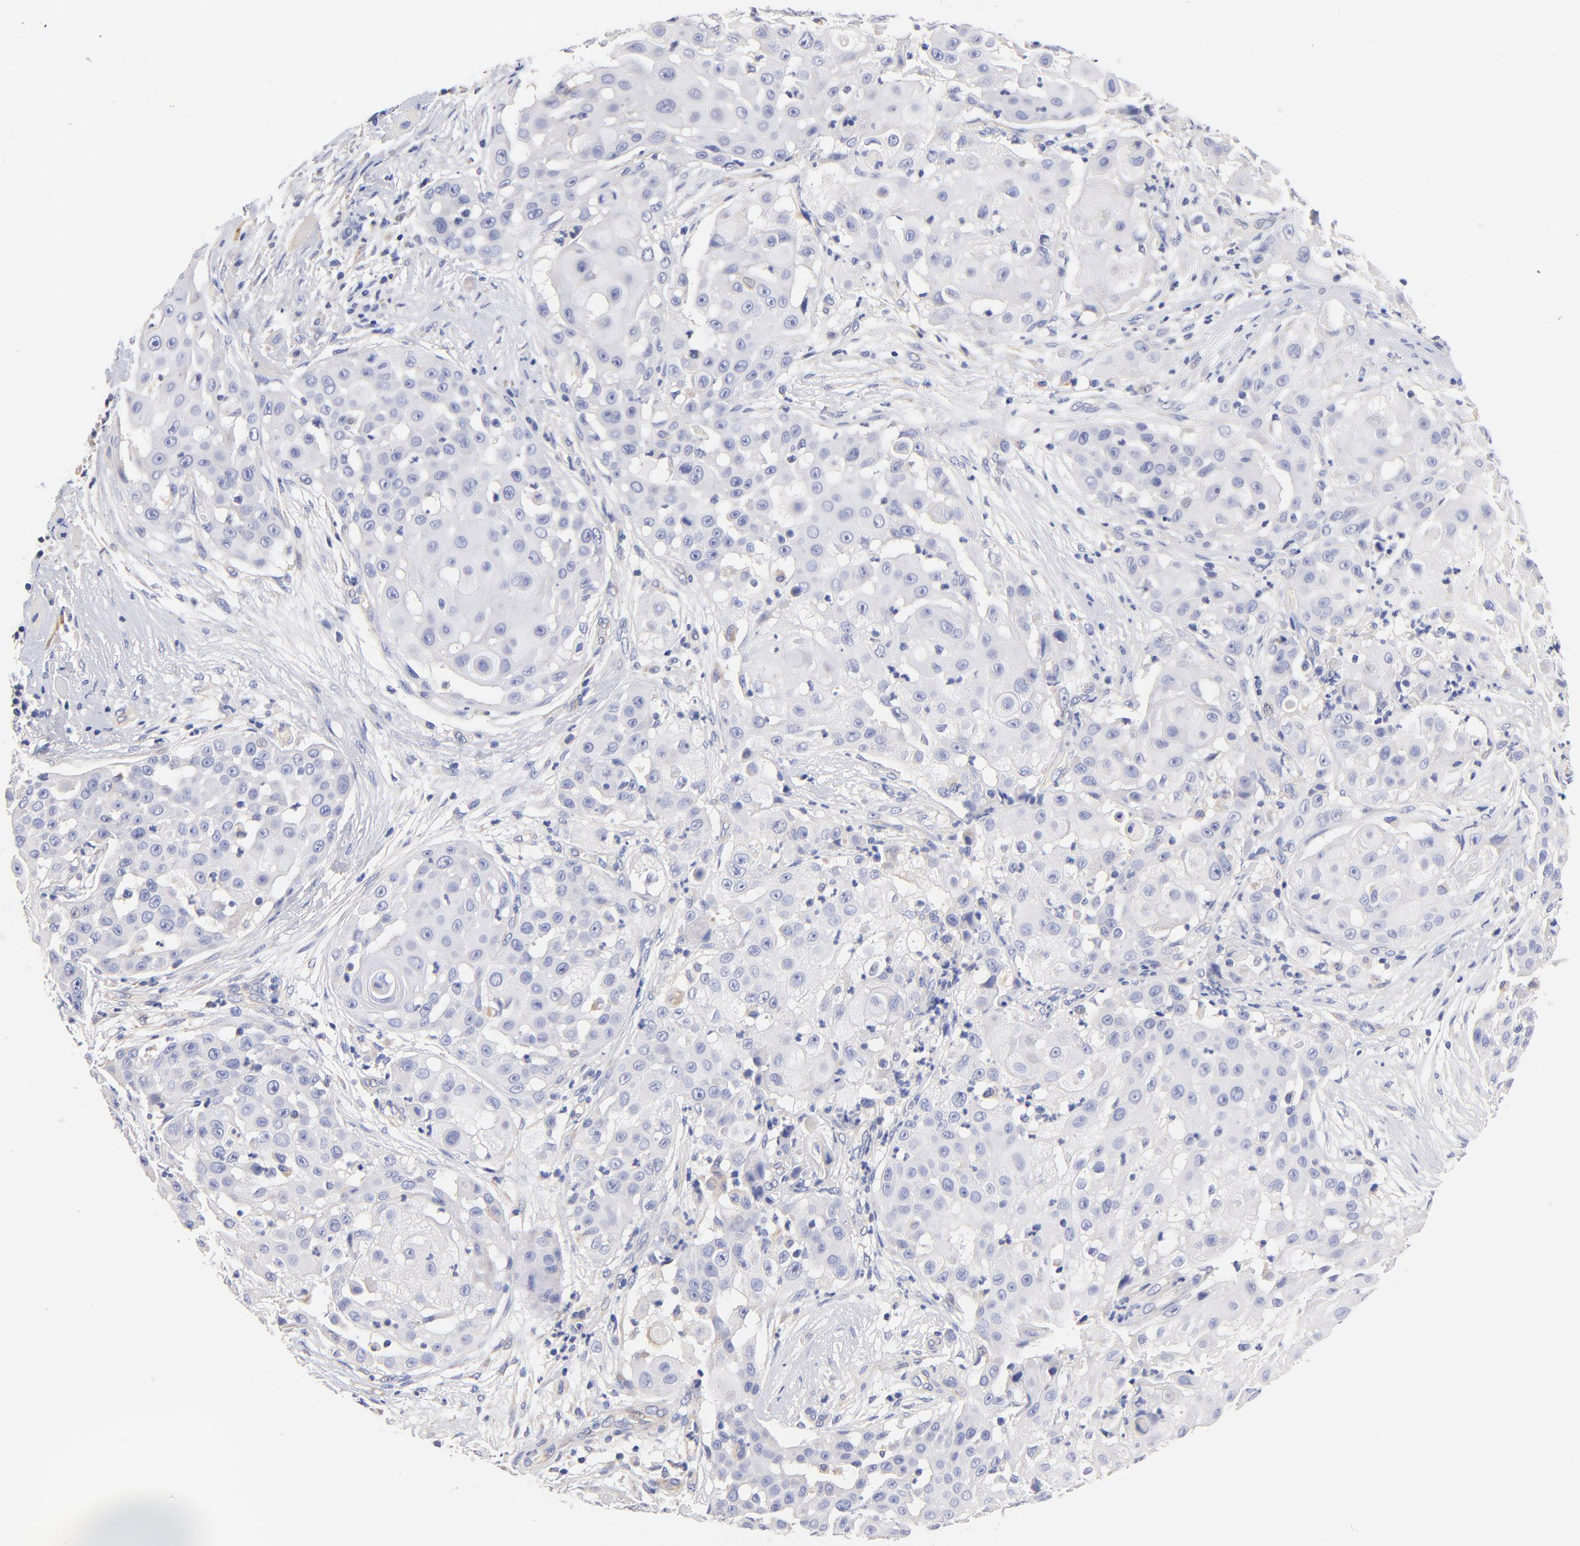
{"staining": {"intensity": "negative", "quantity": "none", "location": "none"}, "tissue": "skin cancer", "cell_type": "Tumor cells", "image_type": "cancer", "snomed": [{"axis": "morphology", "description": "Squamous cell carcinoma, NOS"}, {"axis": "topography", "description": "Skin"}], "caption": "DAB immunohistochemical staining of skin cancer reveals no significant staining in tumor cells.", "gene": "HS3ST1", "patient": {"sex": "female", "age": 57}}